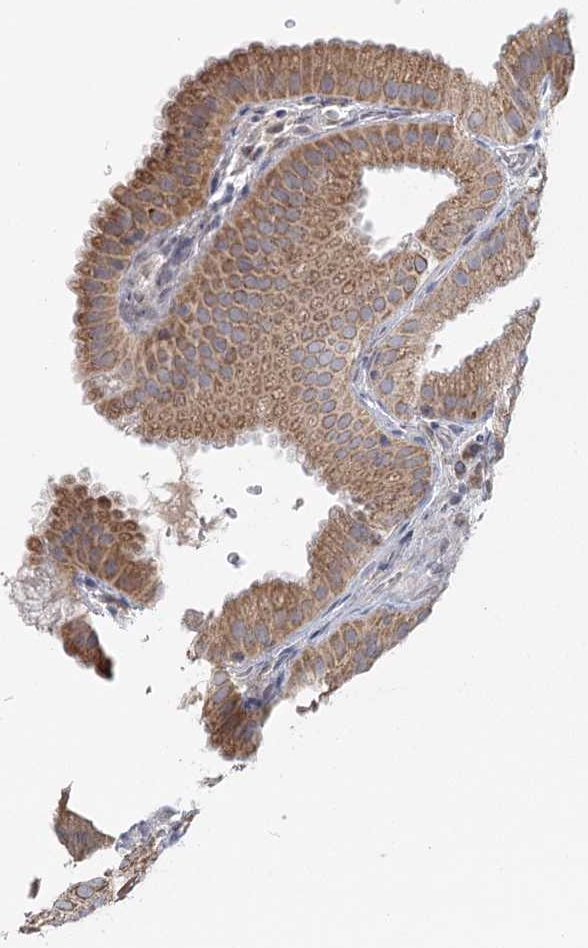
{"staining": {"intensity": "moderate", "quantity": ">75%", "location": "cytoplasmic/membranous"}, "tissue": "gallbladder", "cell_type": "Glandular cells", "image_type": "normal", "snomed": [{"axis": "morphology", "description": "Normal tissue, NOS"}, {"axis": "topography", "description": "Gallbladder"}], "caption": "High-power microscopy captured an immunohistochemistry (IHC) histopathology image of benign gallbladder, revealing moderate cytoplasmic/membranous staining in approximately >75% of glandular cells.", "gene": "LACTB", "patient": {"sex": "female", "age": 30}}